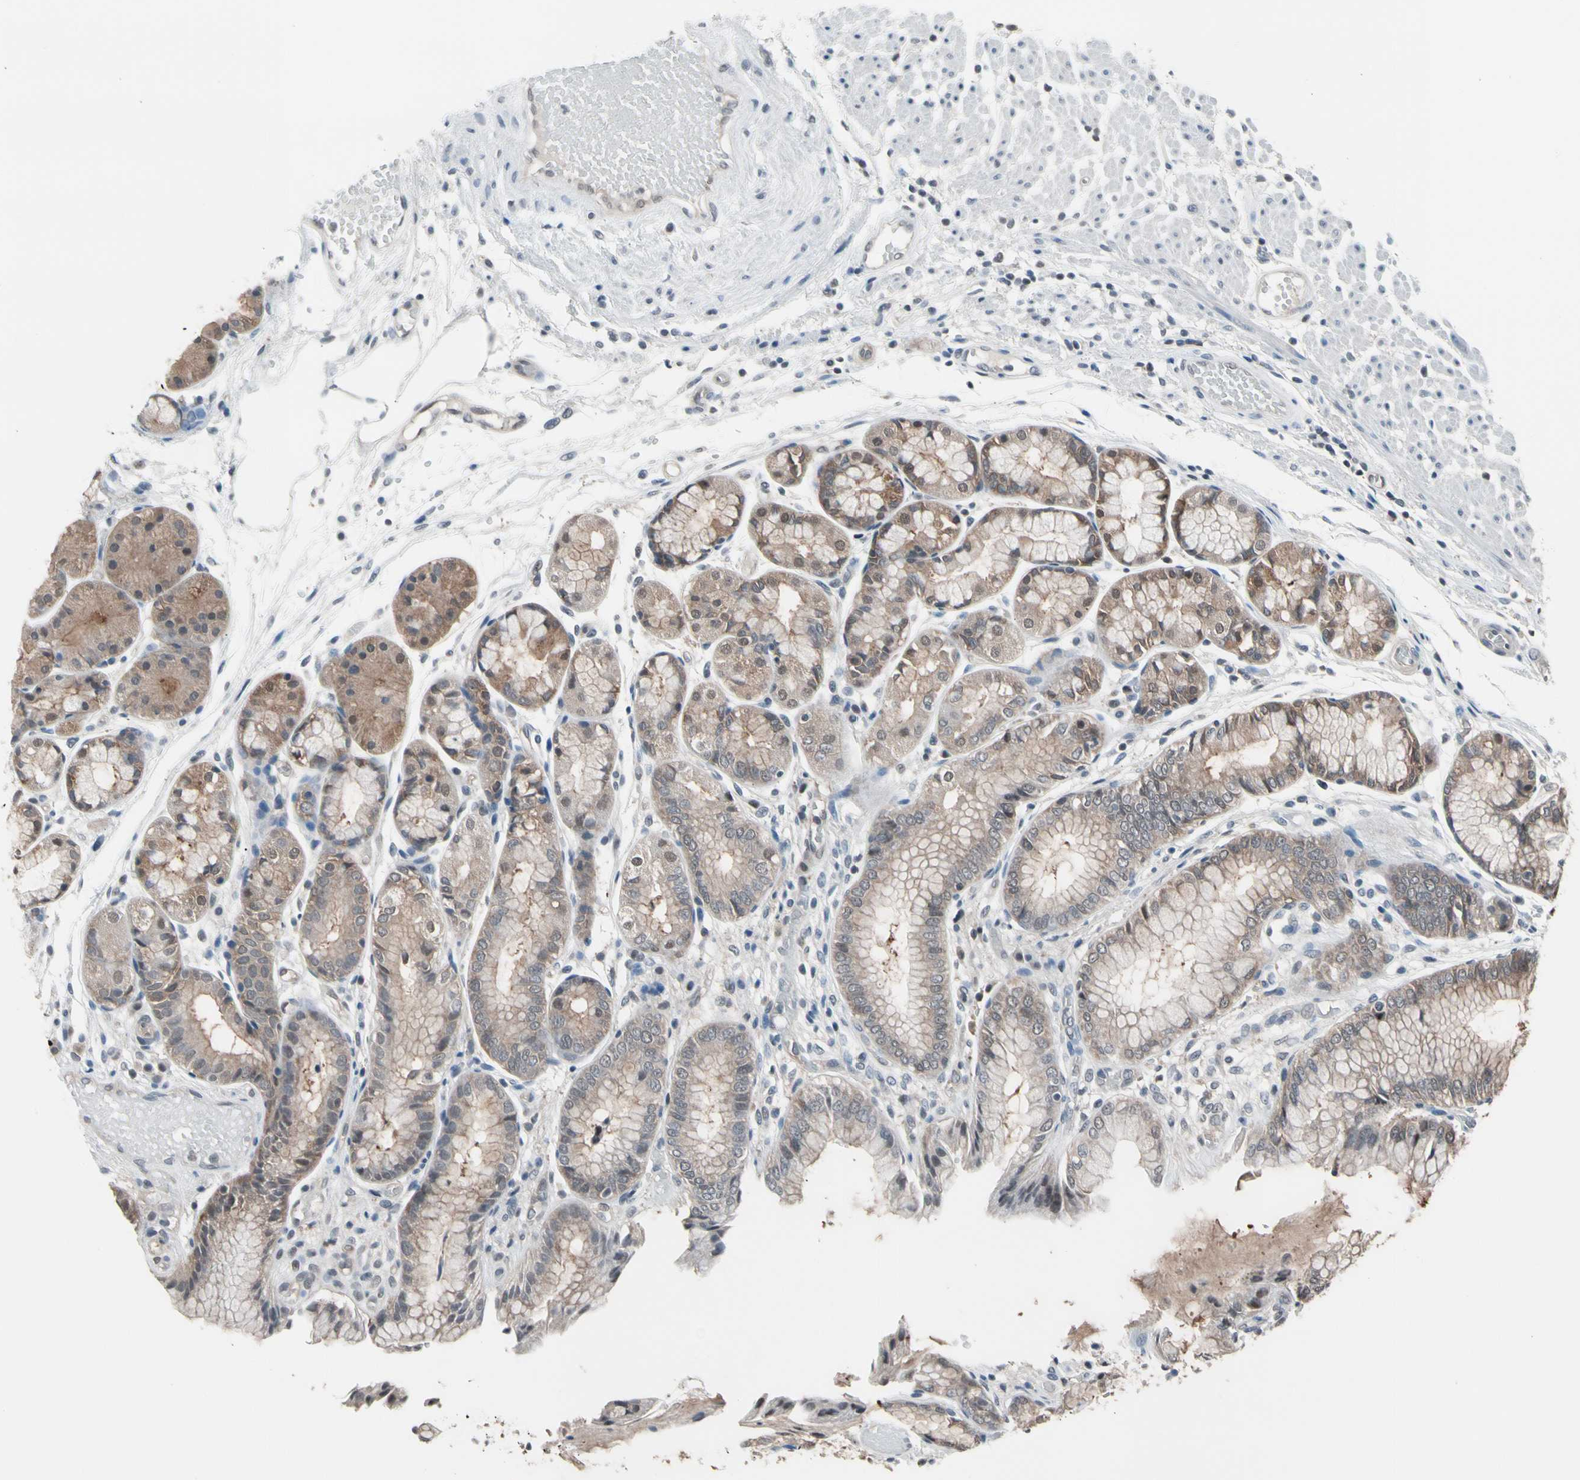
{"staining": {"intensity": "moderate", "quantity": ">75%", "location": "cytoplasmic/membranous,nuclear"}, "tissue": "stomach", "cell_type": "Glandular cells", "image_type": "normal", "snomed": [{"axis": "morphology", "description": "Normal tissue, NOS"}, {"axis": "topography", "description": "Stomach, upper"}], "caption": "High-power microscopy captured an IHC histopathology image of benign stomach, revealing moderate cytoplasmic/membranous,nuclear positivity in approximately >75% of glandular cells.", "gene": "ENSG00000256646", "patient": {"sex": "male", "age": 72}}